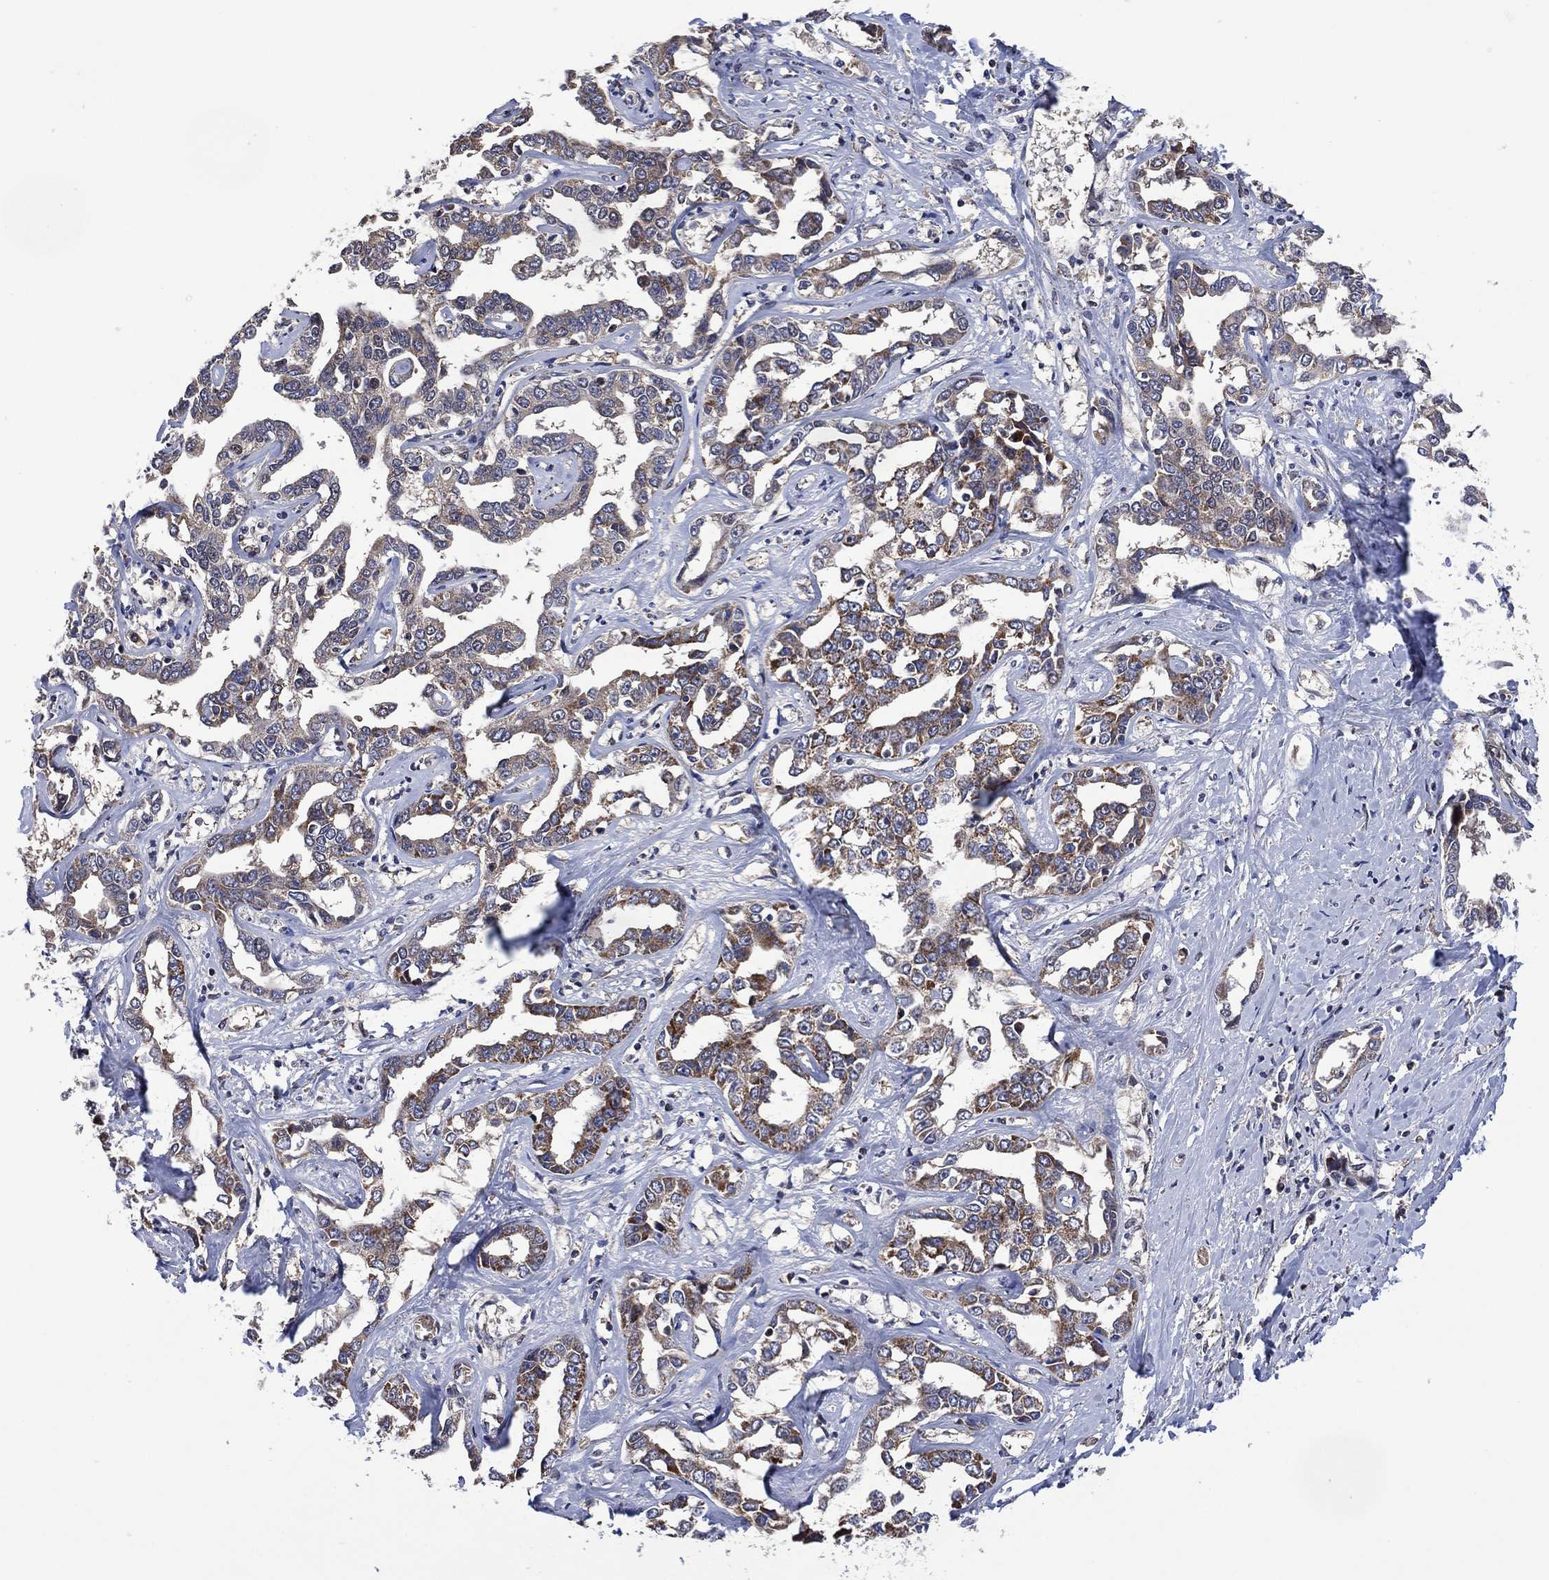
{"staining": {"intensity": "moderate", "quantity": "25%-75%", "location": "cytoplasmic/membranous"}, "tissue": "liver cancer", "cell_type": "Tumor cells", "image_type": "cancer", "snomed": [{"axis": "morphology", "description": "Cholangiocarcinoma"}, {"axis": "topography", "description": "Liver"}], "caption": "Moderate cytoplasmic/membranous expression for a protein is seen in approximately 25%-75% of tumor cells of liver cancer using IHC.", "gene": "HTD2", "patient": {"sex": "male", "age": 59}}